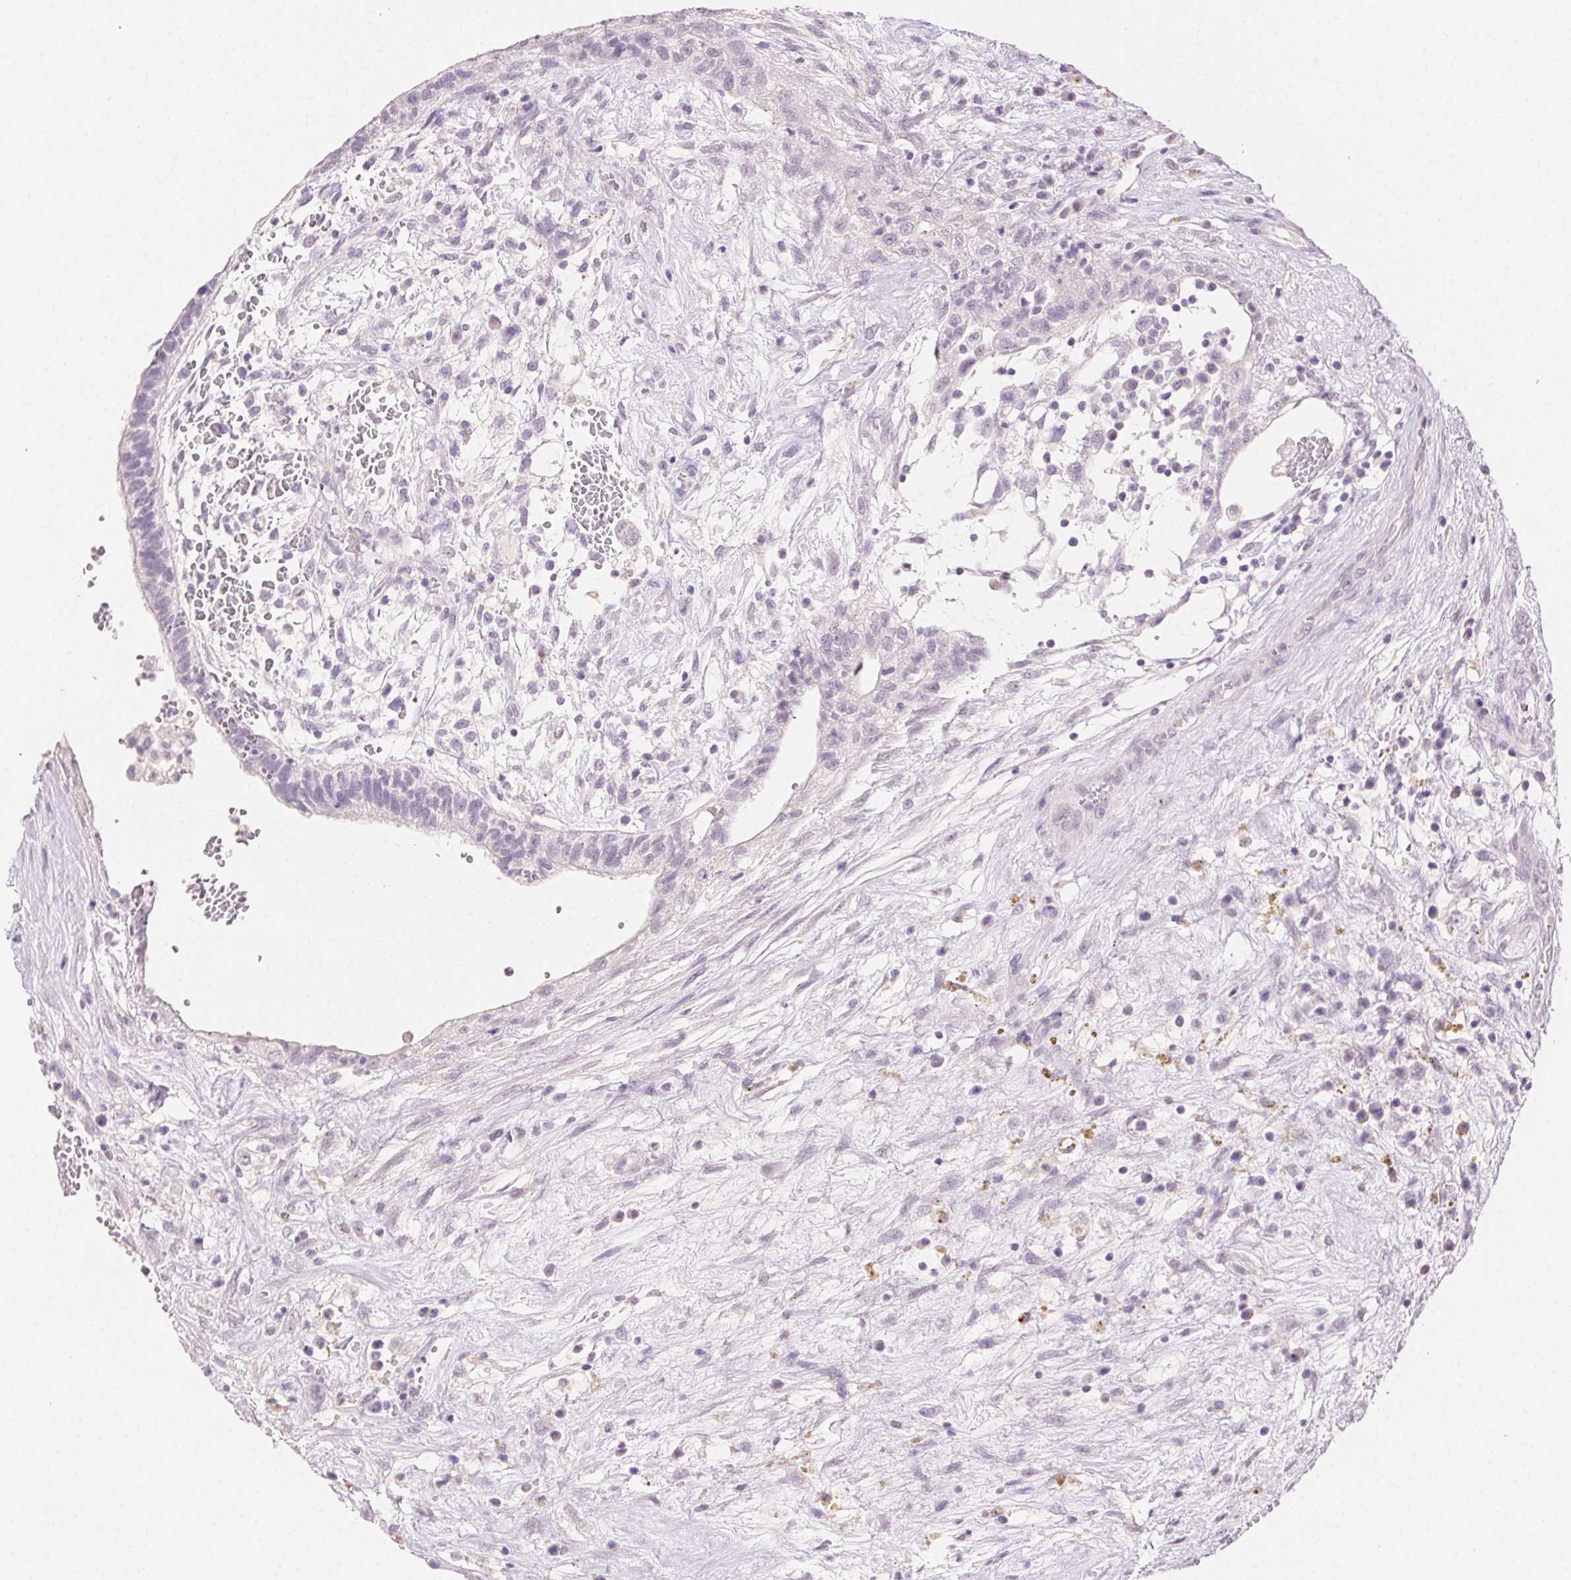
{"staining": {"intensity": "negative", "quantity": "none", "location": "none"}, "tissue": "testis cancer", "cell_type": "Tumor cells", "image_type": "cancer", "snomed": [{"axis": "morphology", "description": "Normal tissue, NOS"}, {"axis": "morphology", "description": "Carcinoma, Embryonal, NOS"}, {"axis": "topography", "description": "Testis"}], "caption": "Testis cancer was stained to show a protein in brown. There is no significant staining in tumor cells. (DAB (3,3'-diaminobenzidine) immunohistochemistry, high magnification).", "gene": "CLDN10", "patient": {"sex": "male", "age": 32}}